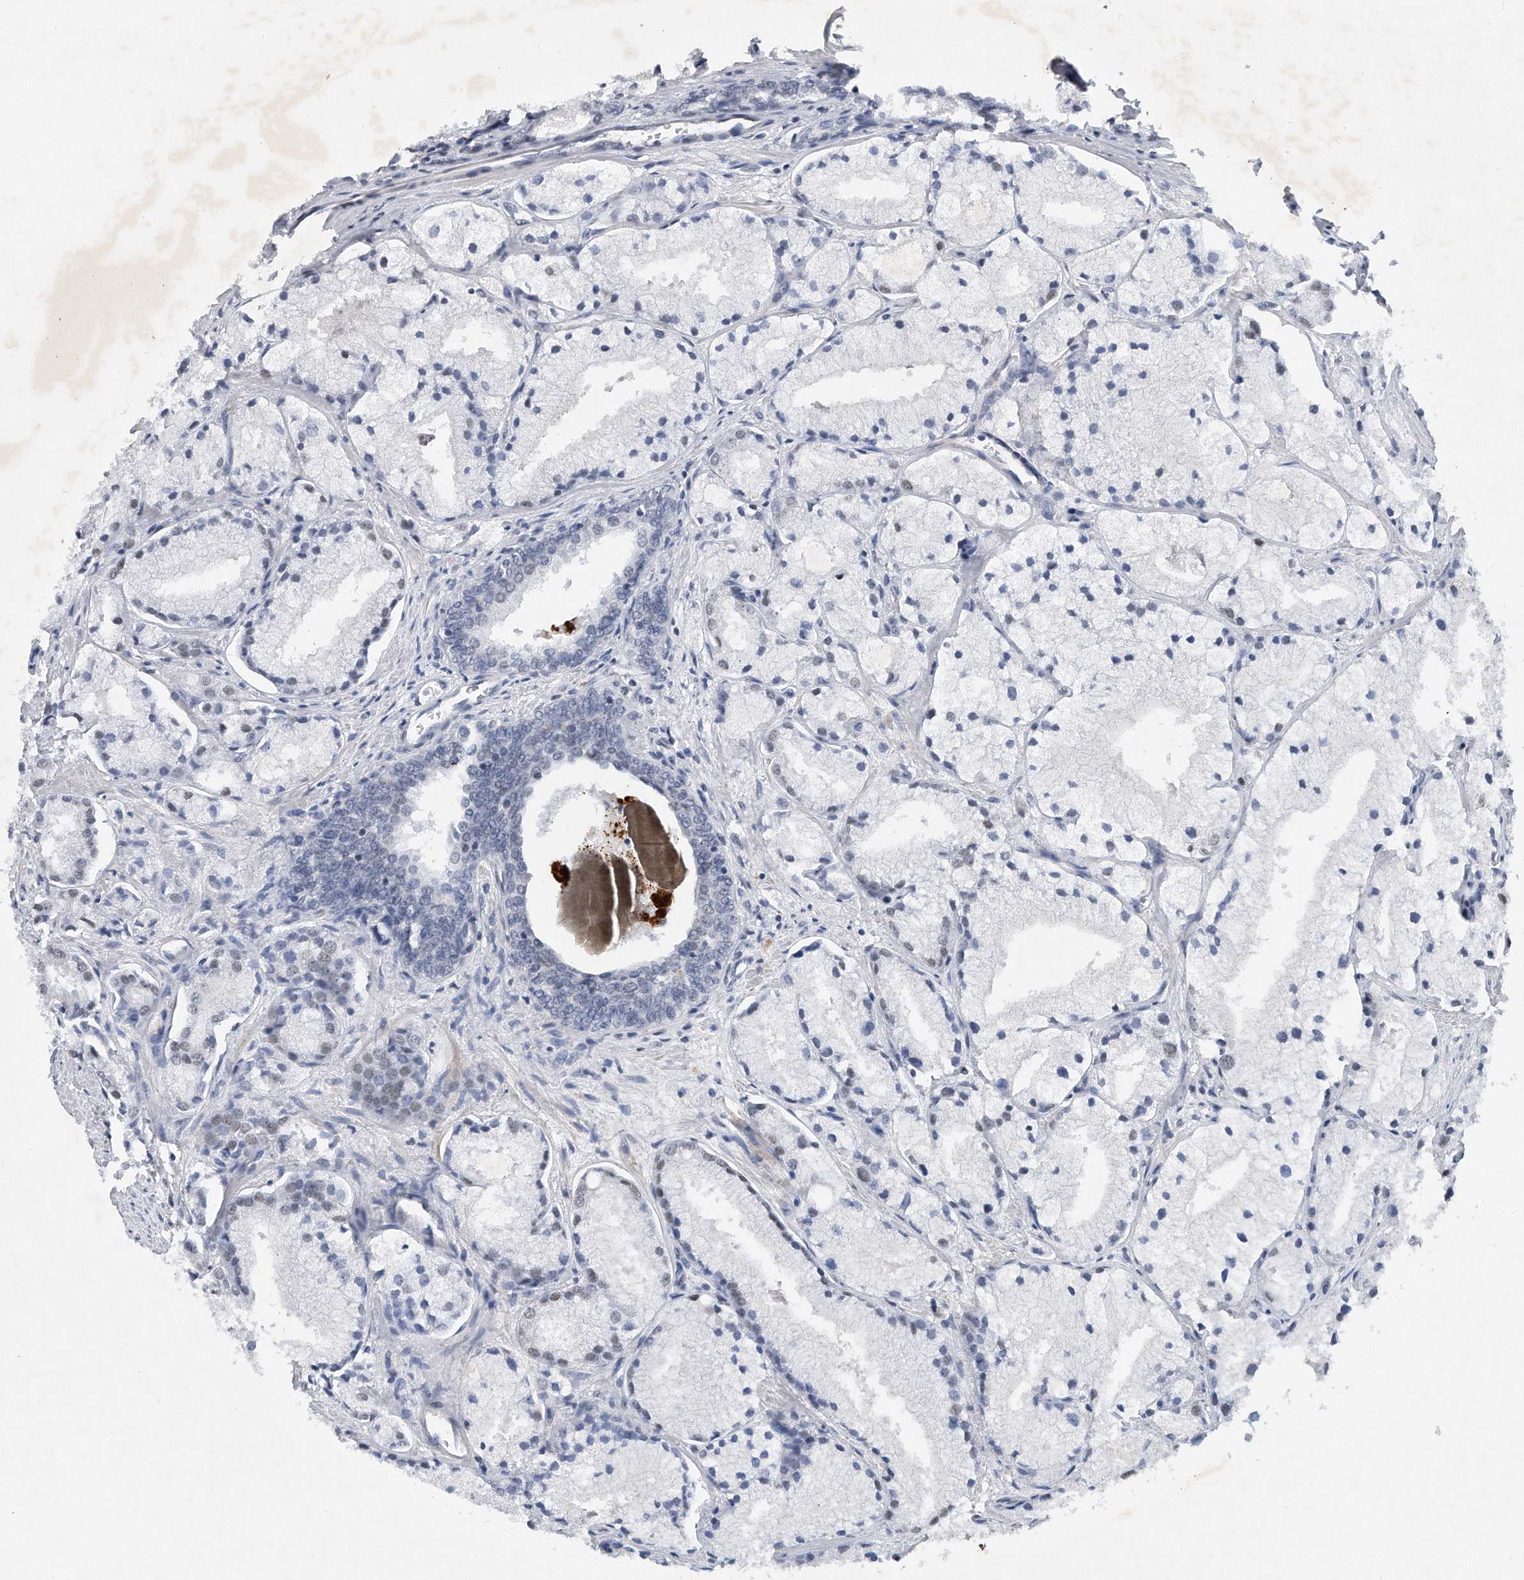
{"staining": {"intensity": "negative", "quantity": "none", "location": "none"}, "tissue": "prostate cancer", "cell_type": "Tumor cells", "image_type": "cancer", "snomed": [{"axis": "morphology", "description": "Adenocarcinoma, High grade"}, {"axis": "topography", "description": "Prostate"}], "caption": "DAB (3,3'-diaminobenzidine) immunohistochemical staining of prostate cancer shows no significant positivity in tumor cells. Brightfield microscopy of immunohistochemistry (IHC) stained with DAB (3,3'-diaminobenzidine) (brown) and hematoxylin (blue), captured at high magnification.", "gene": "TP53INP1", "patient": {"sex": "male", "age": 50}}